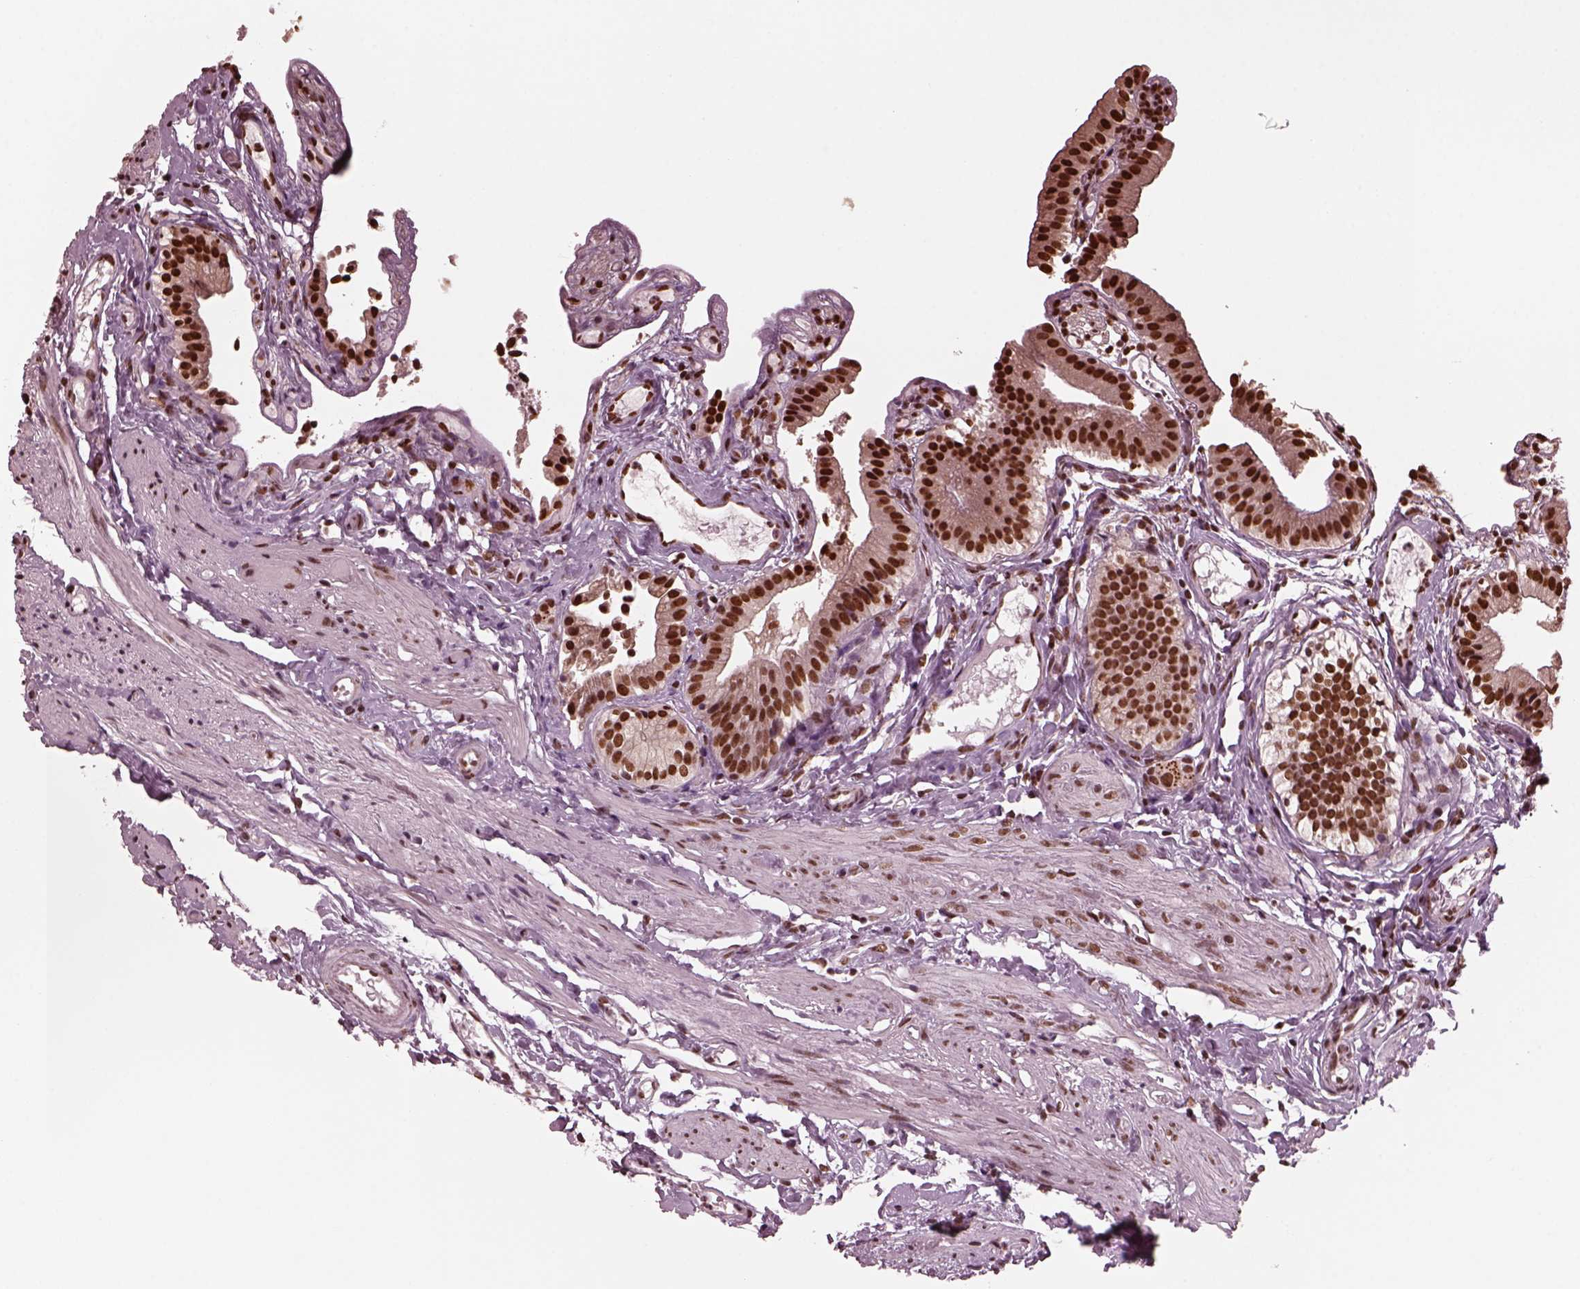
{"staining": {"intensity": "strong", "quantity": ">75%", "location": "nuclear"}, "tissue": "gallbladder", "cell_type": "Glandular cells", "image_type": "normal", "snomed": [{"axis": "morphology", "description": "Normal tissue, NOS"}, {"axis": "topography", "description": "Gallbladder"}], "caption": "Immunohistochemistry of normal gallbladder exhibits high levels of strong nuclear expression in about >75% of glandular cells.", "gene": "NSD1", "patient": {"sex": "female", "age": 47}}